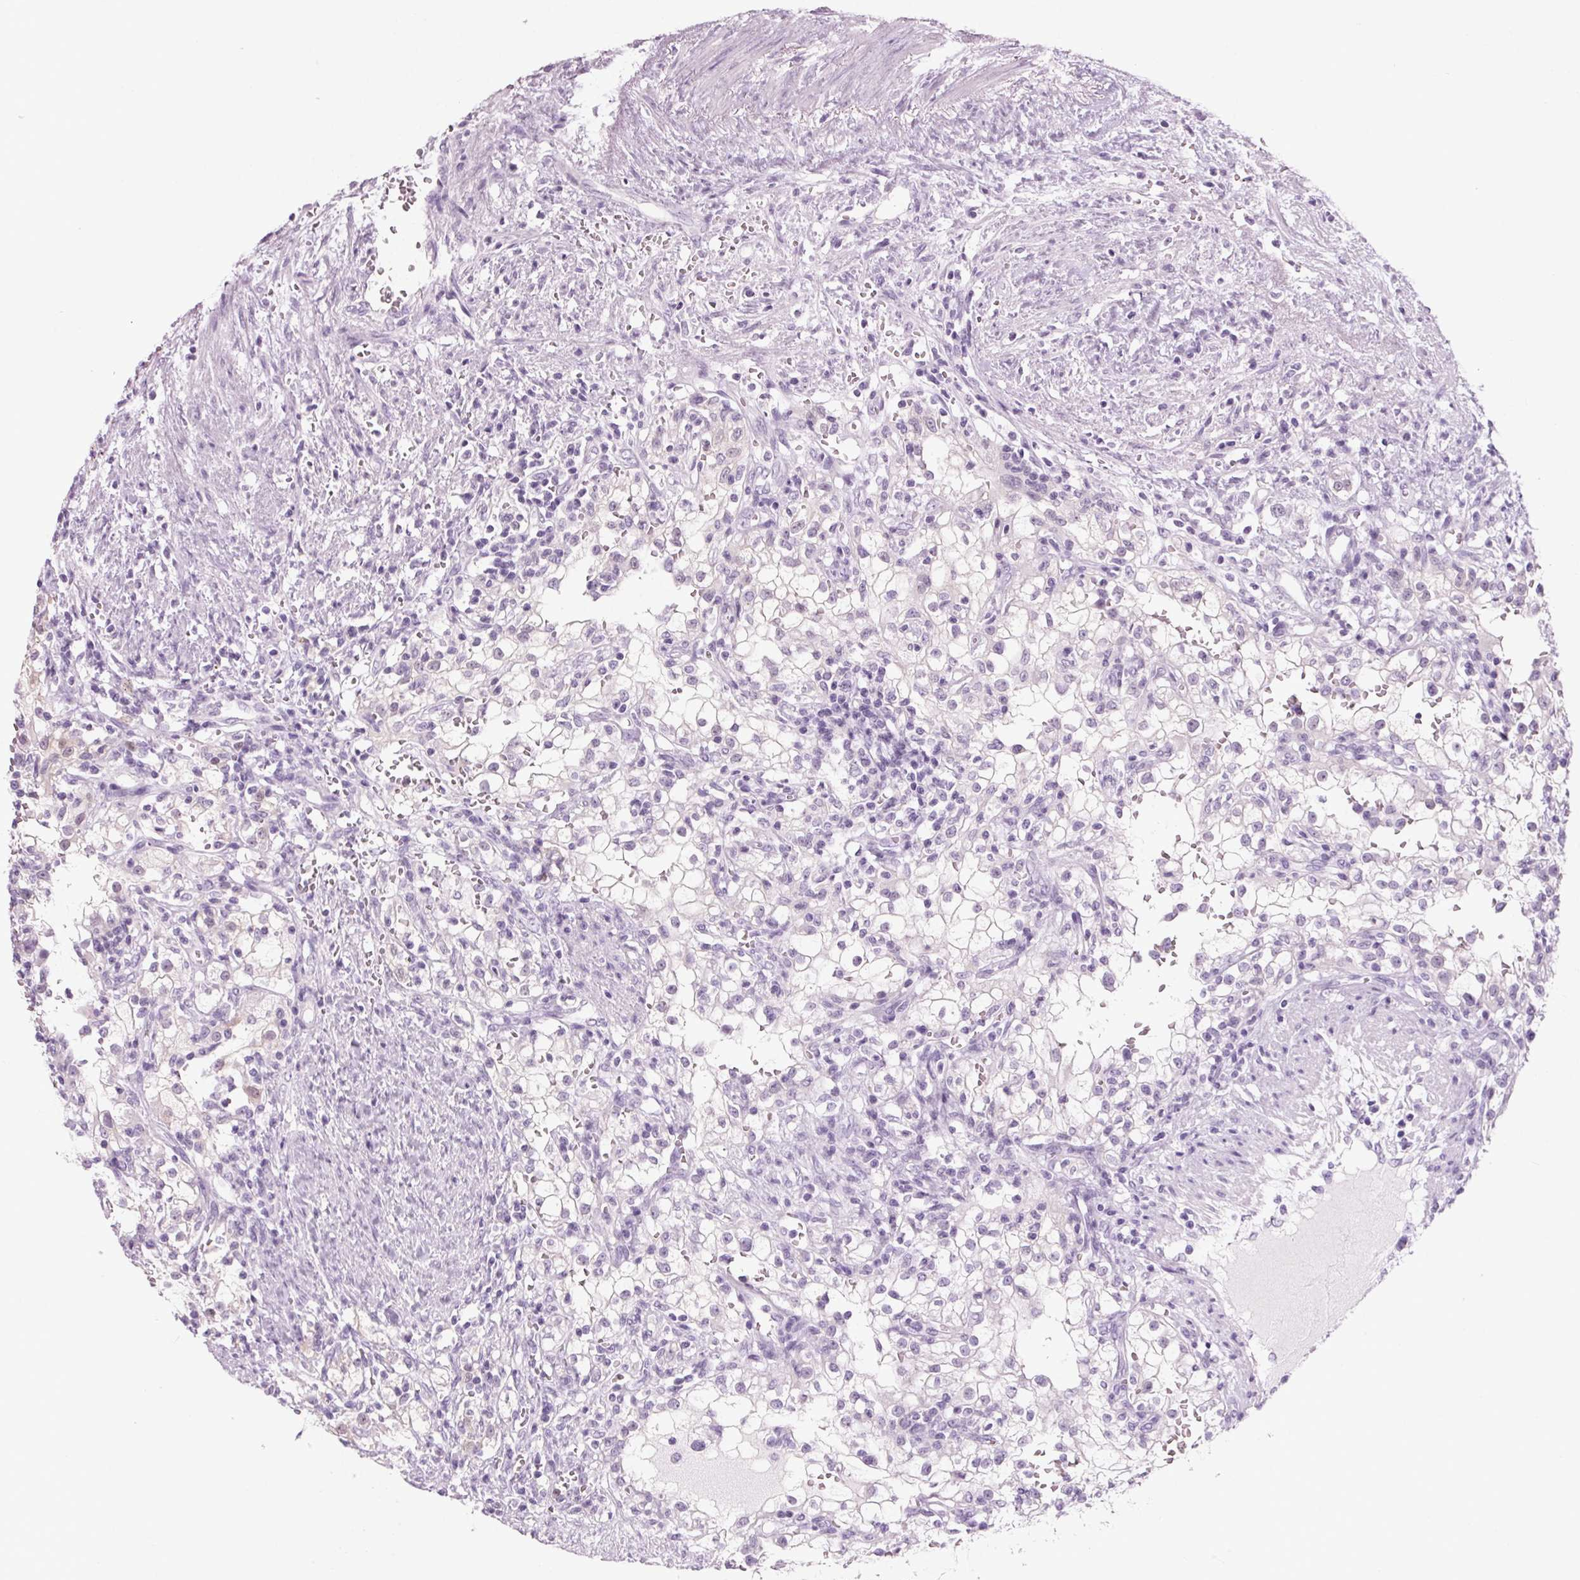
{"staining": {"intensity": "negative", "quantity": "none", "location": "none"}, "tissue": "renal cancer", "cell_type": "Tumor cells", "image_type": "cancer", "snomed": [{"axis": "morphology", "description": "Adenocarcinoma, NOS"}, {"axis": "topography", "description": "Kidney"}], "caption": "Adenocarcinoma (renal) stained for a protein using immunohistochemistry reveals no positivity tumor cells.", "gene": "PPP1R1A", "patient": {"sex": "female", "age": 74}}